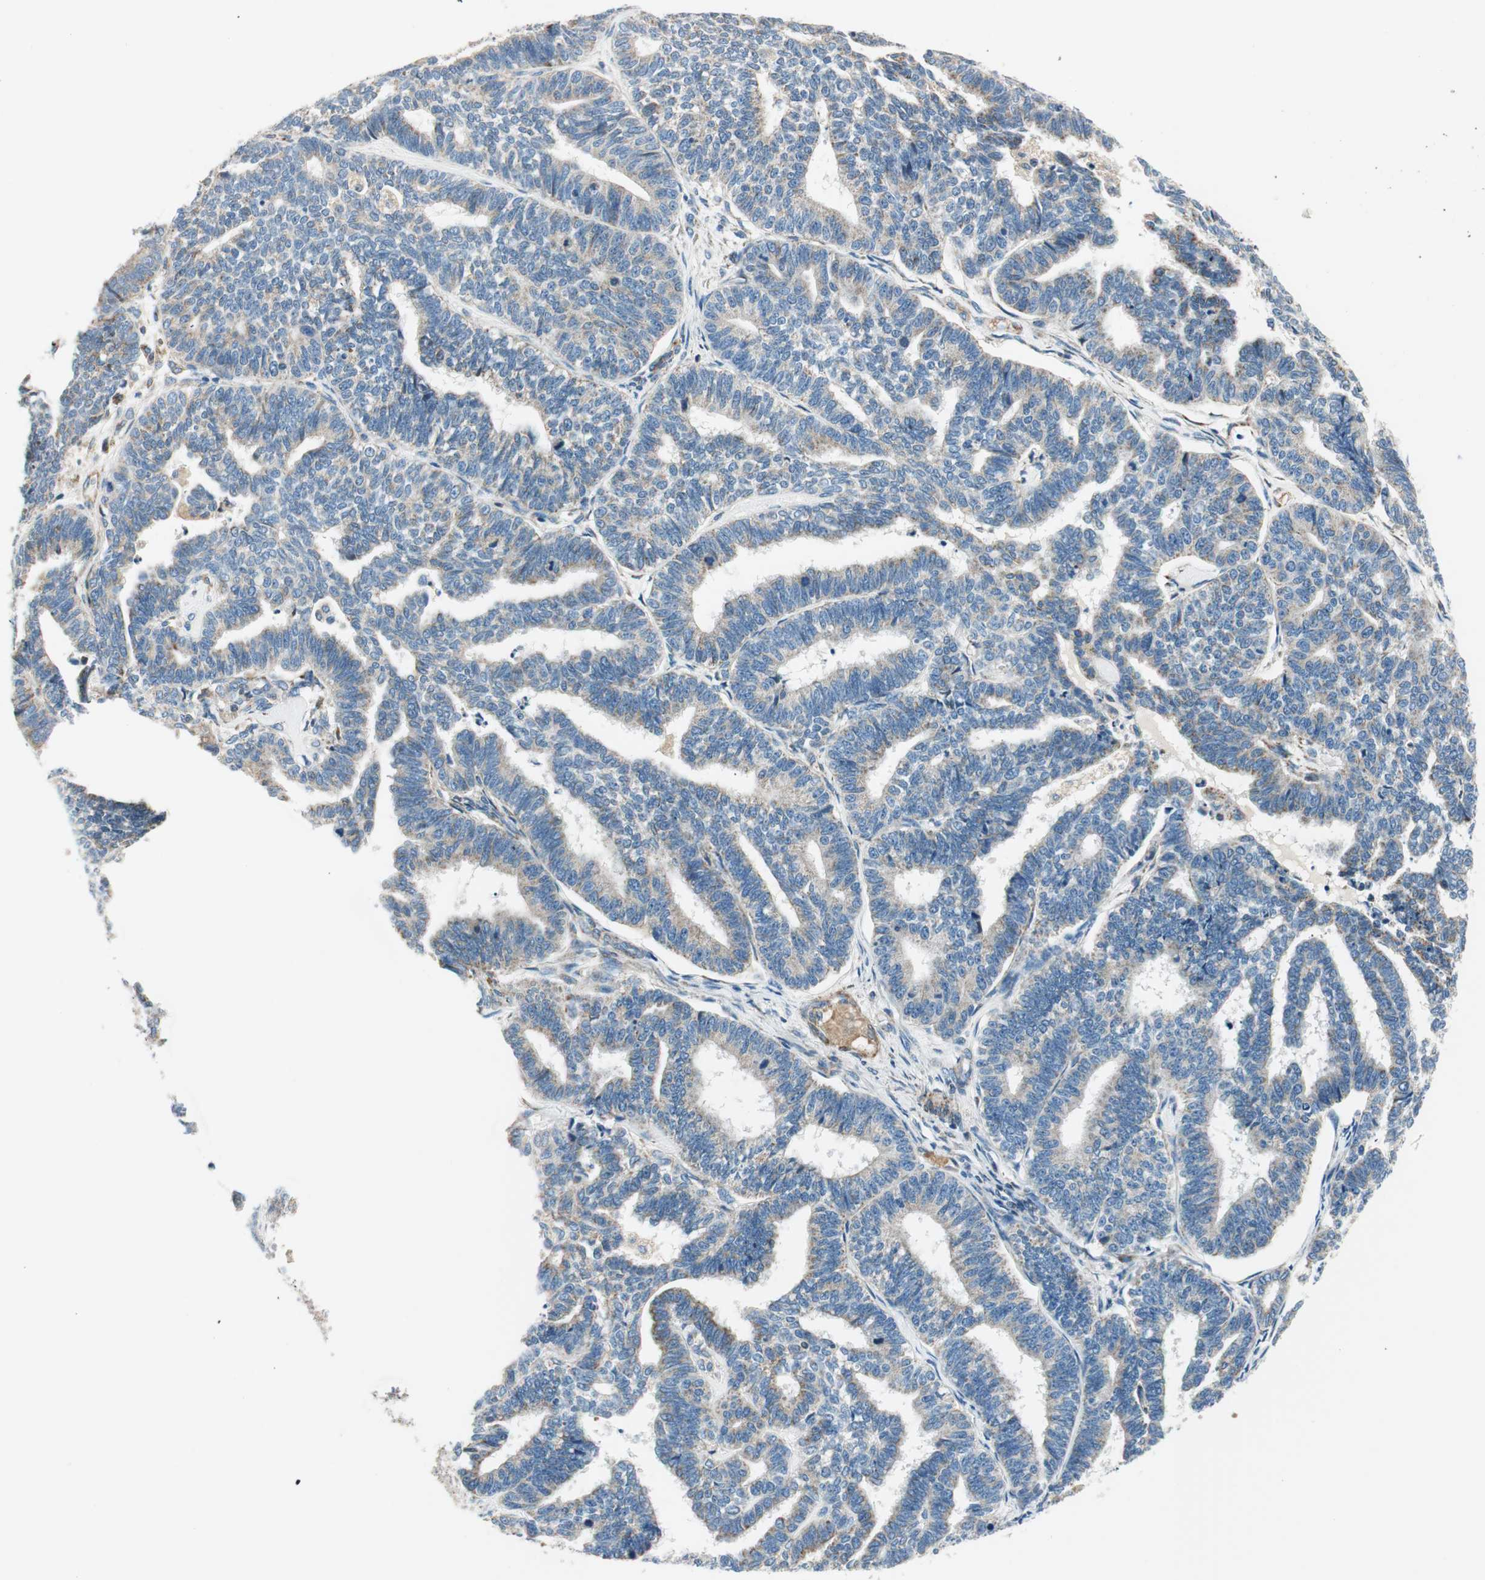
{"staining": {"intensity": "weak", "quantity": ">75%", "location": "cytoplasmic/membranous"}, "tissue": "endometrial cancer", "cell_type": "Tumor cells", "image_type": "cancer", "snomed": [{"axis": "morphology", "description": "Adenocarcinoma, NOS"}, {"axis": "topography", "description": "Endometrium"}], "caption": "Endometrial cancer (adenocarcinoma) tissue shows weak cytoplasmic/membranous positivity in approximately >75% of tumor cells", "gene": "RORB", "patient": {"sex": "female", "age": 70}}